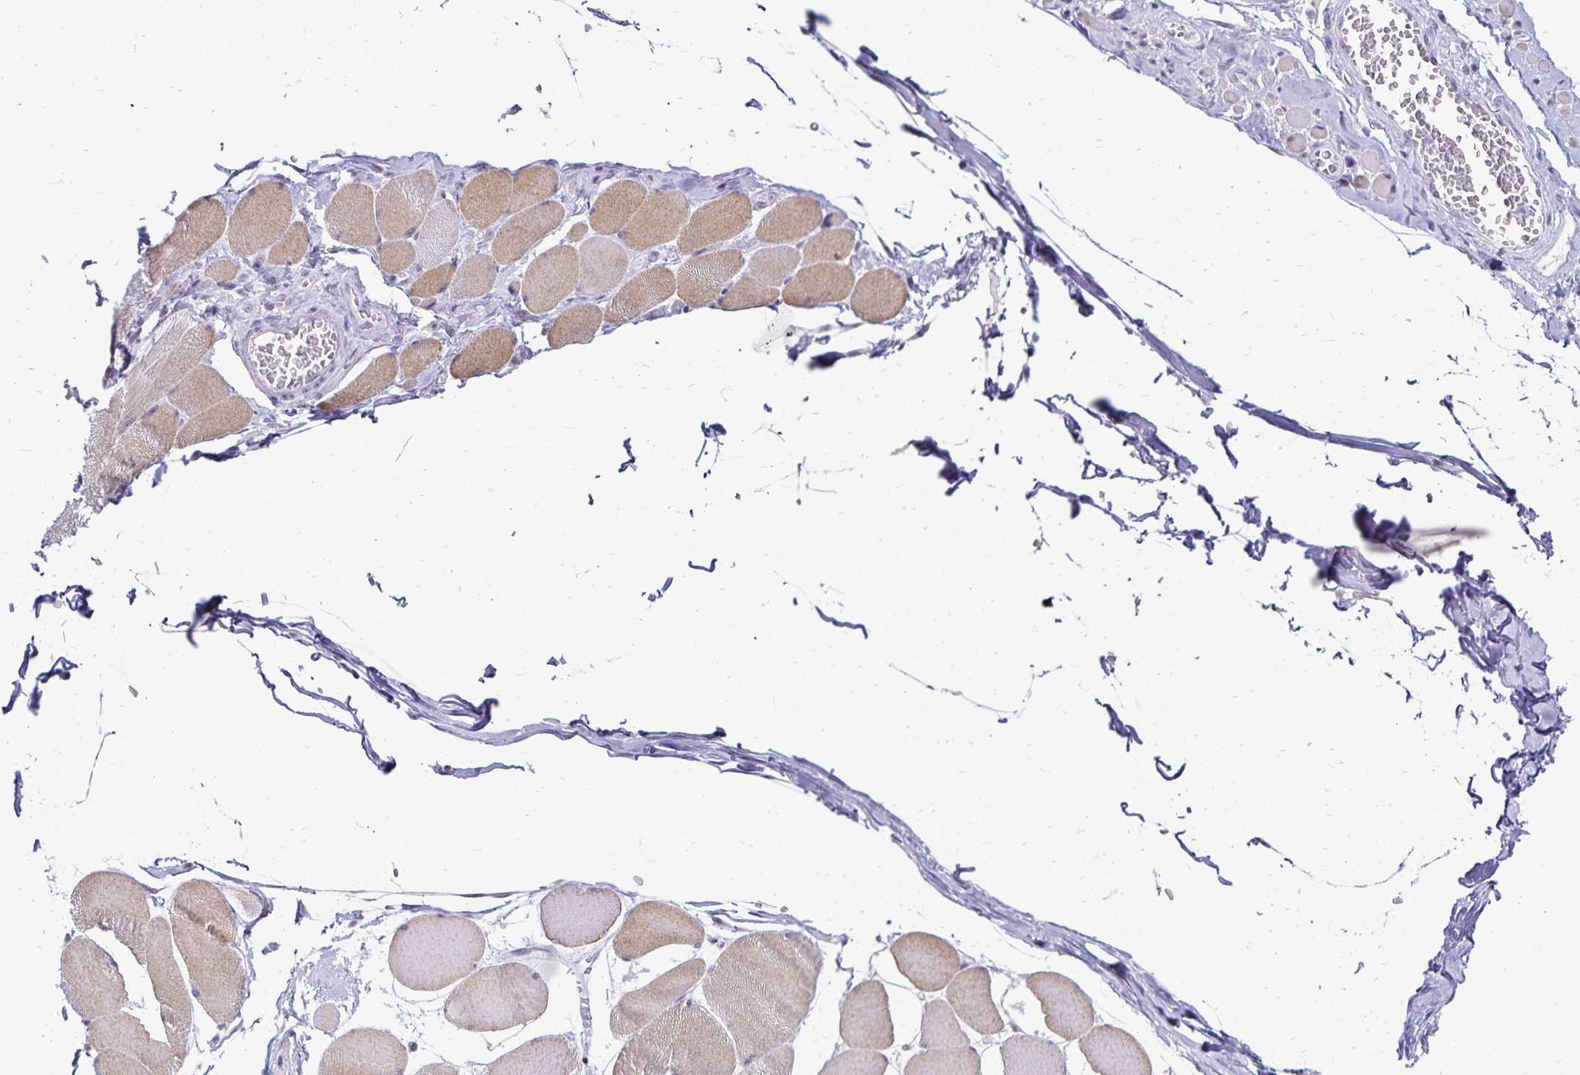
{"staining": {"intensity": "weak", "quantity": "25%-75%", "location": "cytoplasmic/membranous"}, "tissue": "skeletal muscle", "cell_type": "Myocytes", "image_type": "normal", "snomed": [{"axis": "morphology", "description": "Normal tissue, NOS"}, {"axis": "topography", "description": "Skeletal muscle"}], "caption": "An immunohistochemistry (IHC) micrograph of unremarkable tissue is shown. Protein staining in brown labels weak cytoplasmic/membranous positivity in skeletal muscle within myocytes.", "gene": "C20orf85", "patient": {"sex": "female", "age": 75}}